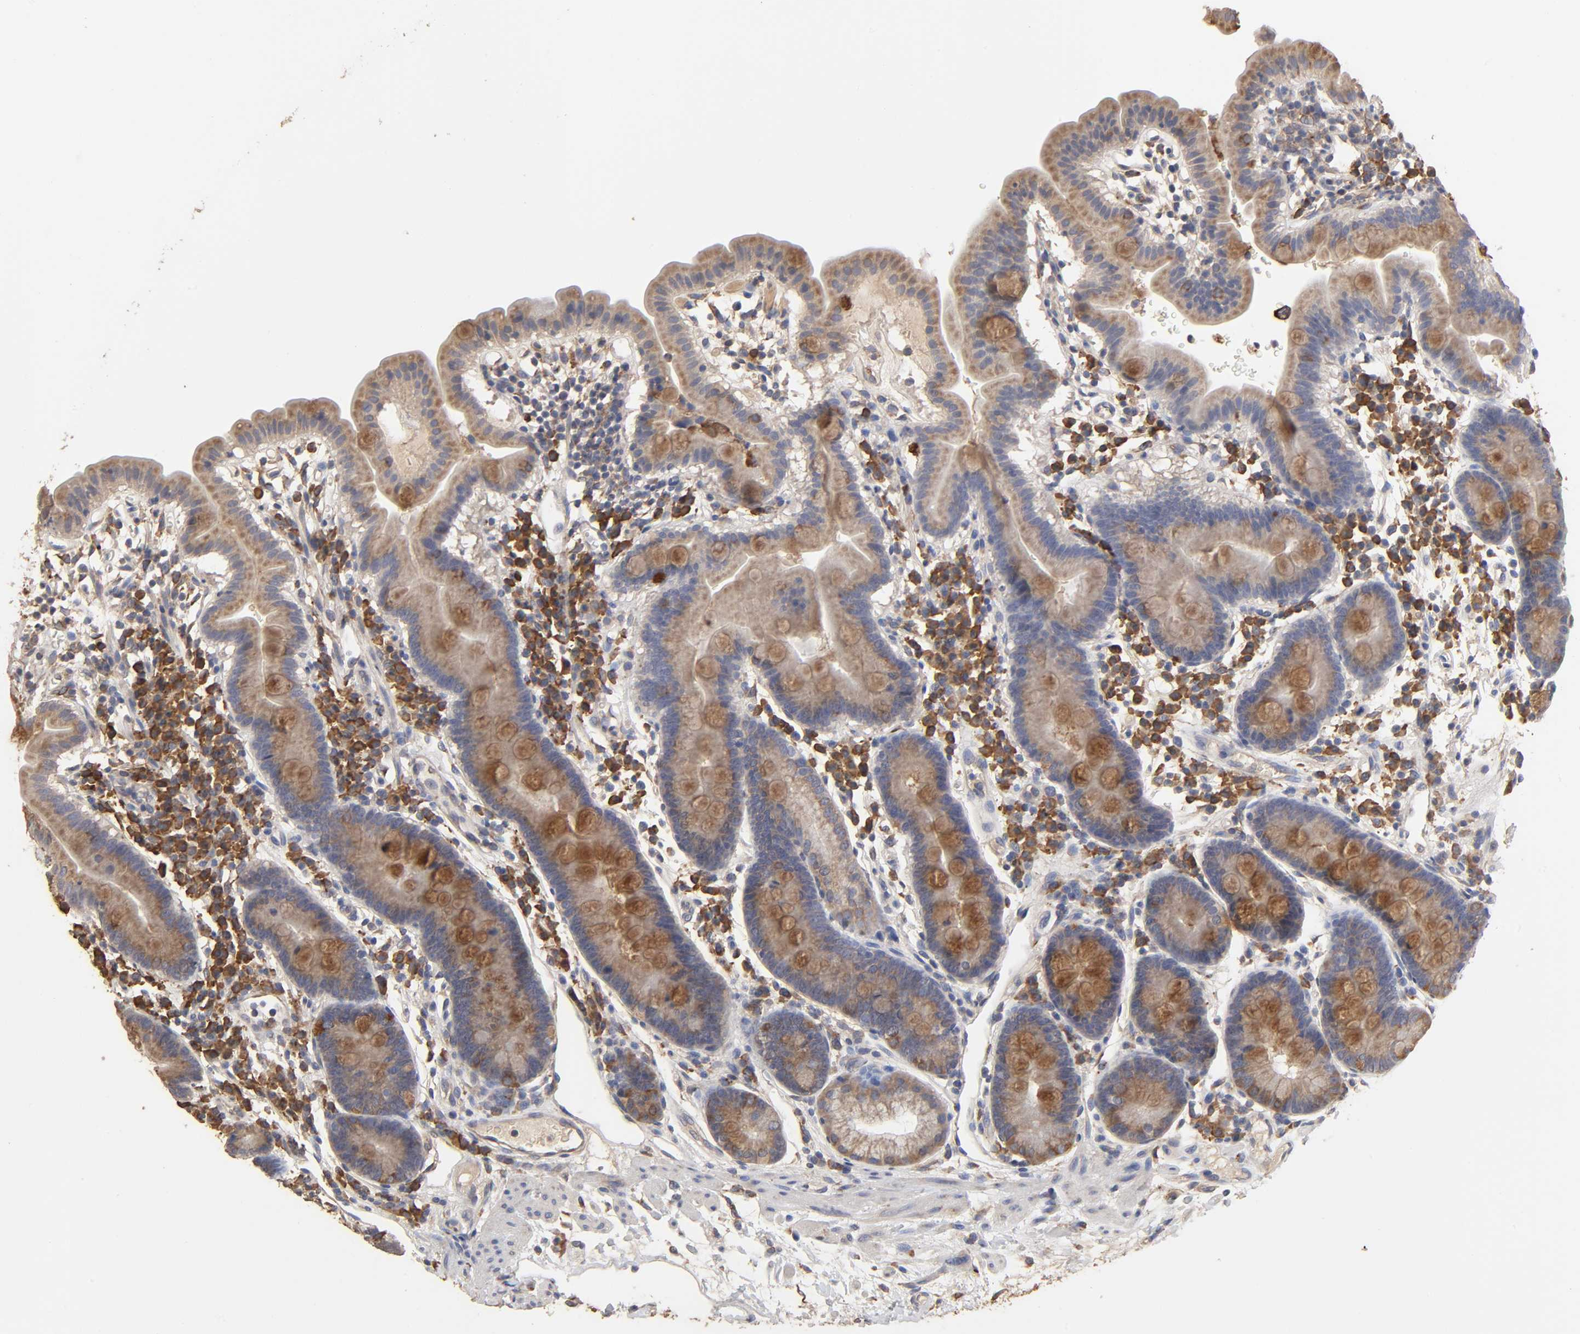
{"staining": {"intensity": "moderate", "quantity": ">75%", "location": "cytoplasmic/membranous"}, "tissue": "duodenum", "cell_type": "Glandular cells", "image_type": "normal", "snomed": [{"axis": "morphology", "description": "Normal tissue, NOS"}, {"axis": "topography", "description": "Duodenum"}], "caption": "This is an image of immunohistochemistry staining of normal duodenum, which shows moderate staining in the cytoplasmic/membranous of glandular cells.", "gene": "EIF4G2", "patient": {"sex": "male", "age": 50}}